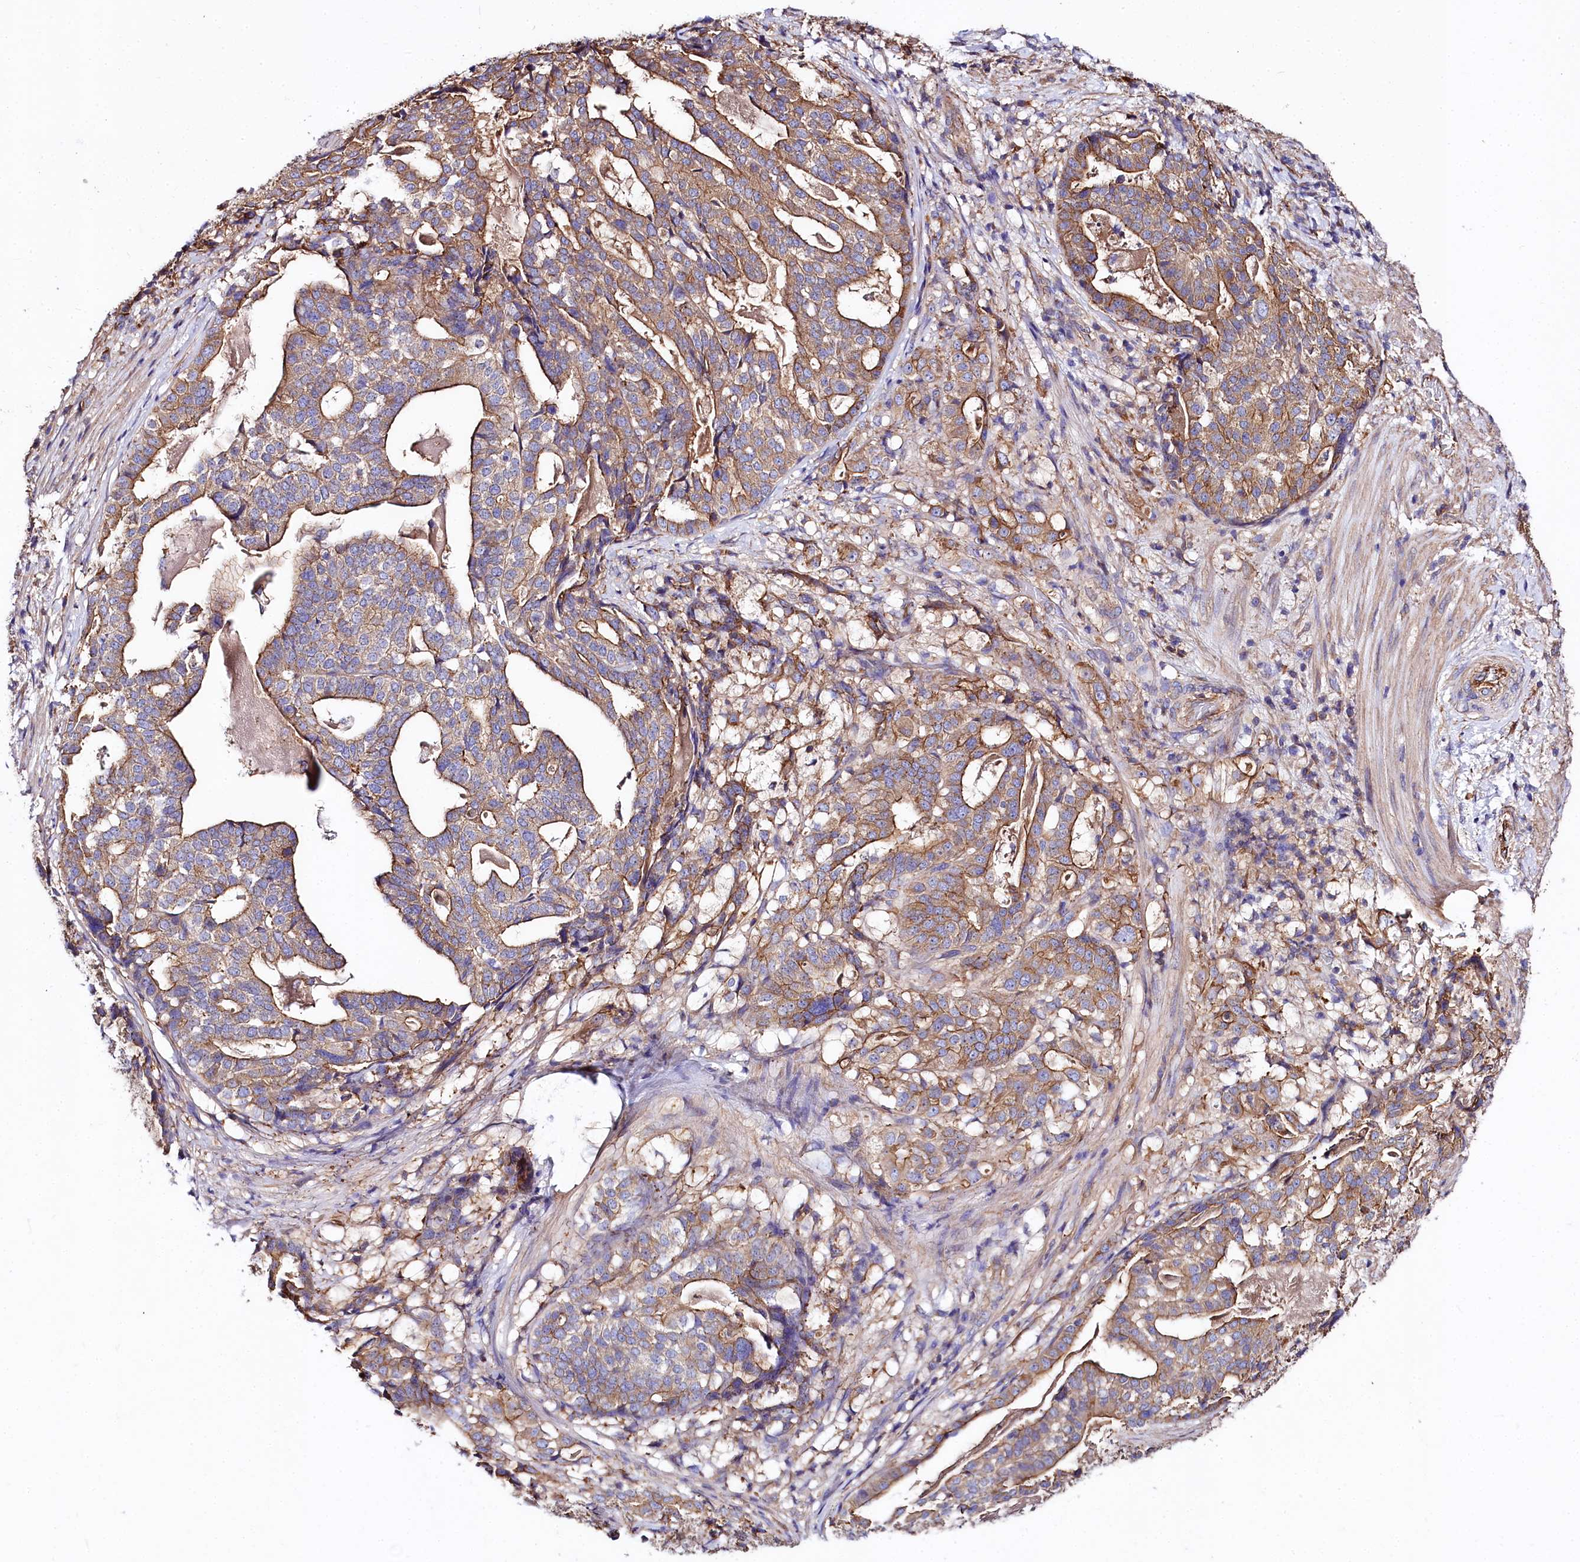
{"staining": {"intensity": "moderate", "quantity": ">75%", "location": "cytoplasmic/membranous"}, "tissue": "stomach cancer", "cell_type": "Tumor cells", "image_type": "cancer", "snomed": [{"axis": "morphology", "description": "Adenocarcinoma, NOS"}, {"axis": "topography", "description": "Stomach"}], "caption": "High-magnification brightfield microscopy of adenocarcinoma (stomach) stained with DAB (3,3'-diaminobenzidine) (brown) and counterstained with hematoxylin (blue). tumor cells exhibit moderate cytoplasmic/membranous positivity is present in about>75% of cells. The protein of interest is stained brown, and the nuclei are stained in blue (DAB (3,3'-diaminobenzidine) IHC with brightfield microscopy, high magnification).", "gene": "FCHSD2", "patient": {"sex": "male", "age": 48}}